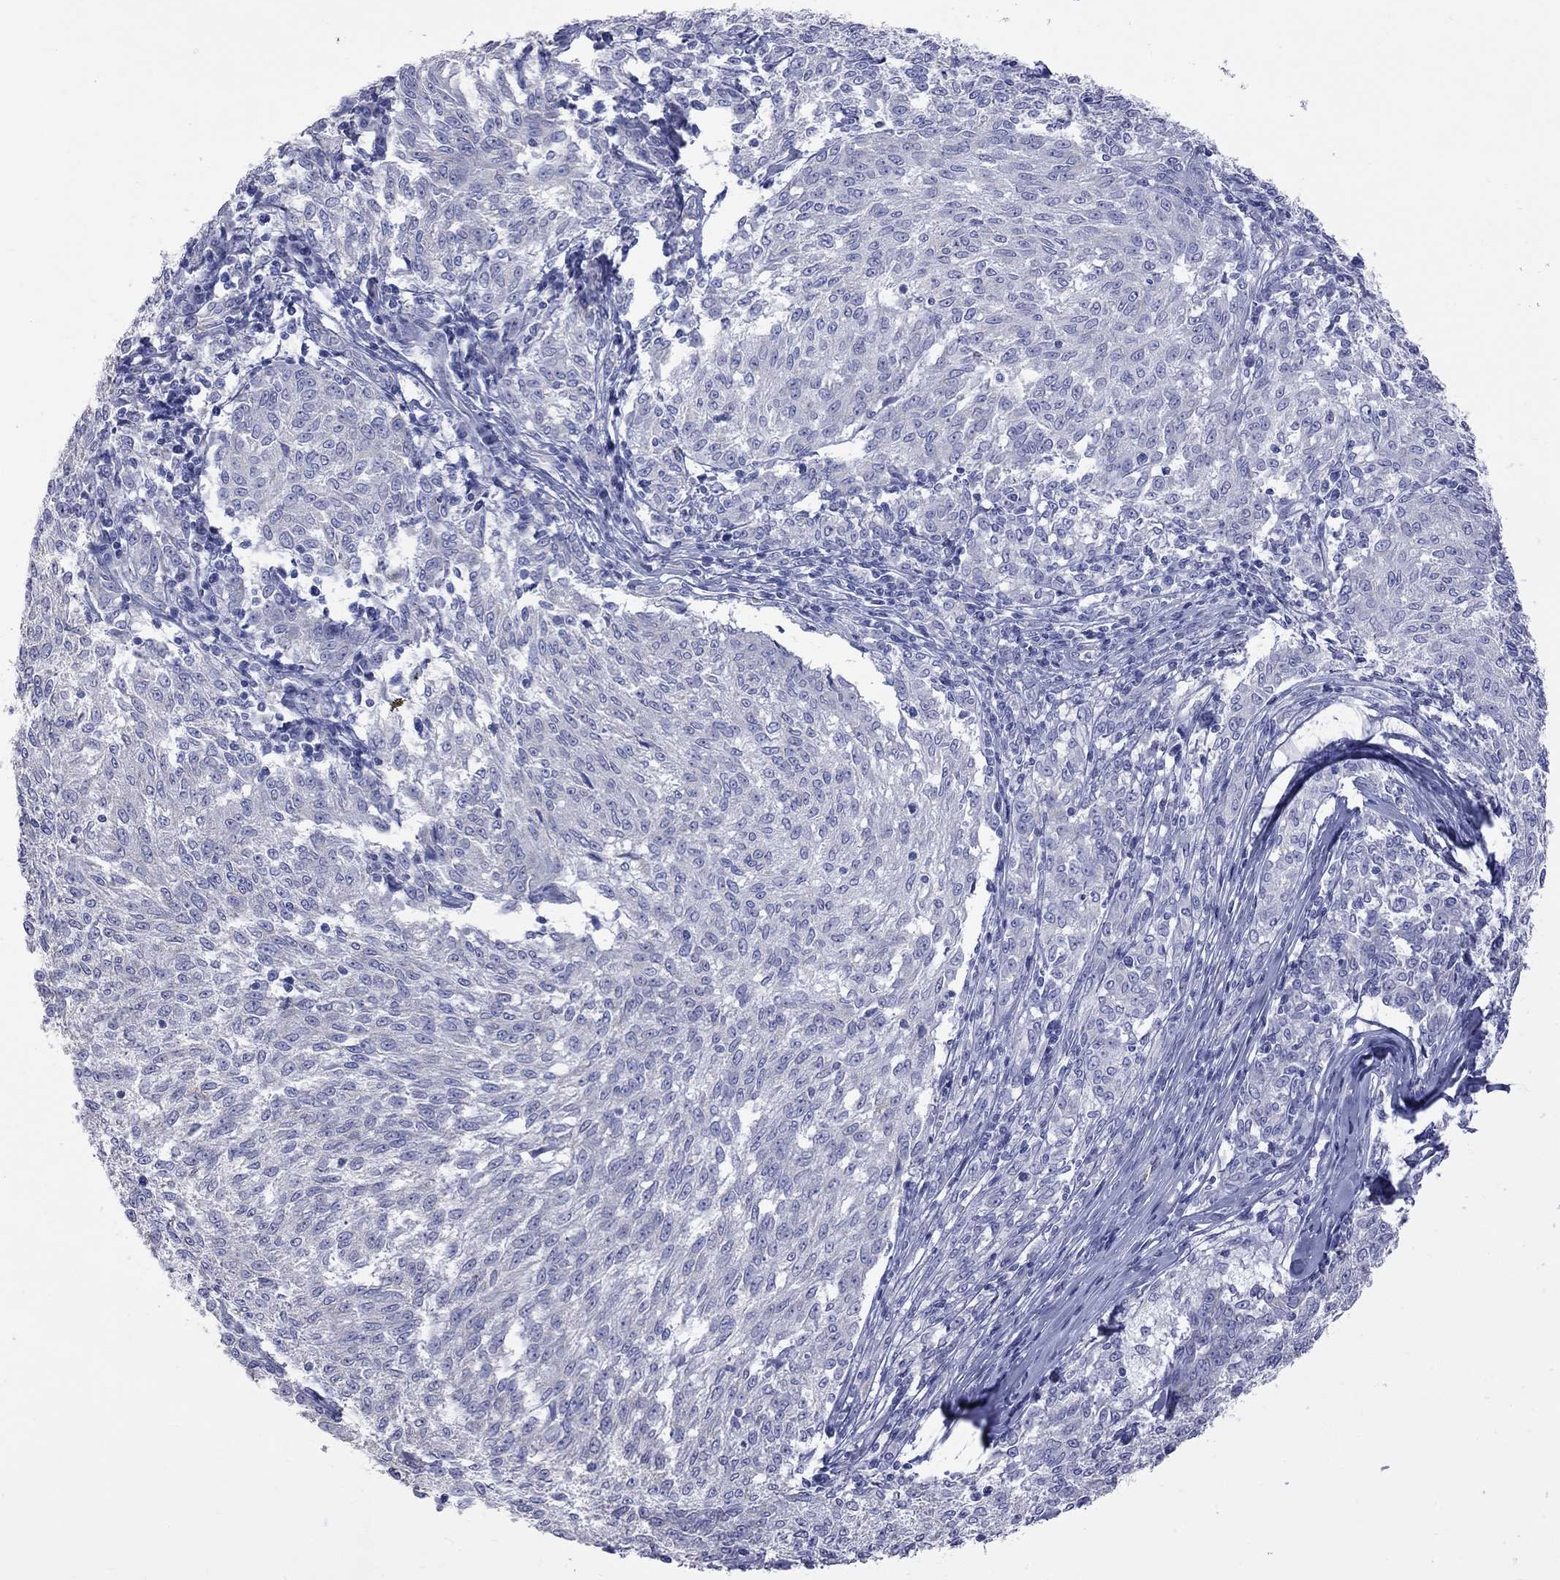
{"staining": {"intensity": "negative", "quantity": "none", "location": "none"}, "tissue": "melanoma", "cell_type": "Tumor cells", "image_type": "cancer", "snomed": [{"axis": "morphology", "description": "Malignant melanoma, NOS"}, {"axis": "topography", "description": "Skin"}], "caption": "A photomicrograph of human melanoma is negative for staining in tumor cells.", "gene": "KCND2", "patient": {"sex": "female", "age": 72}}